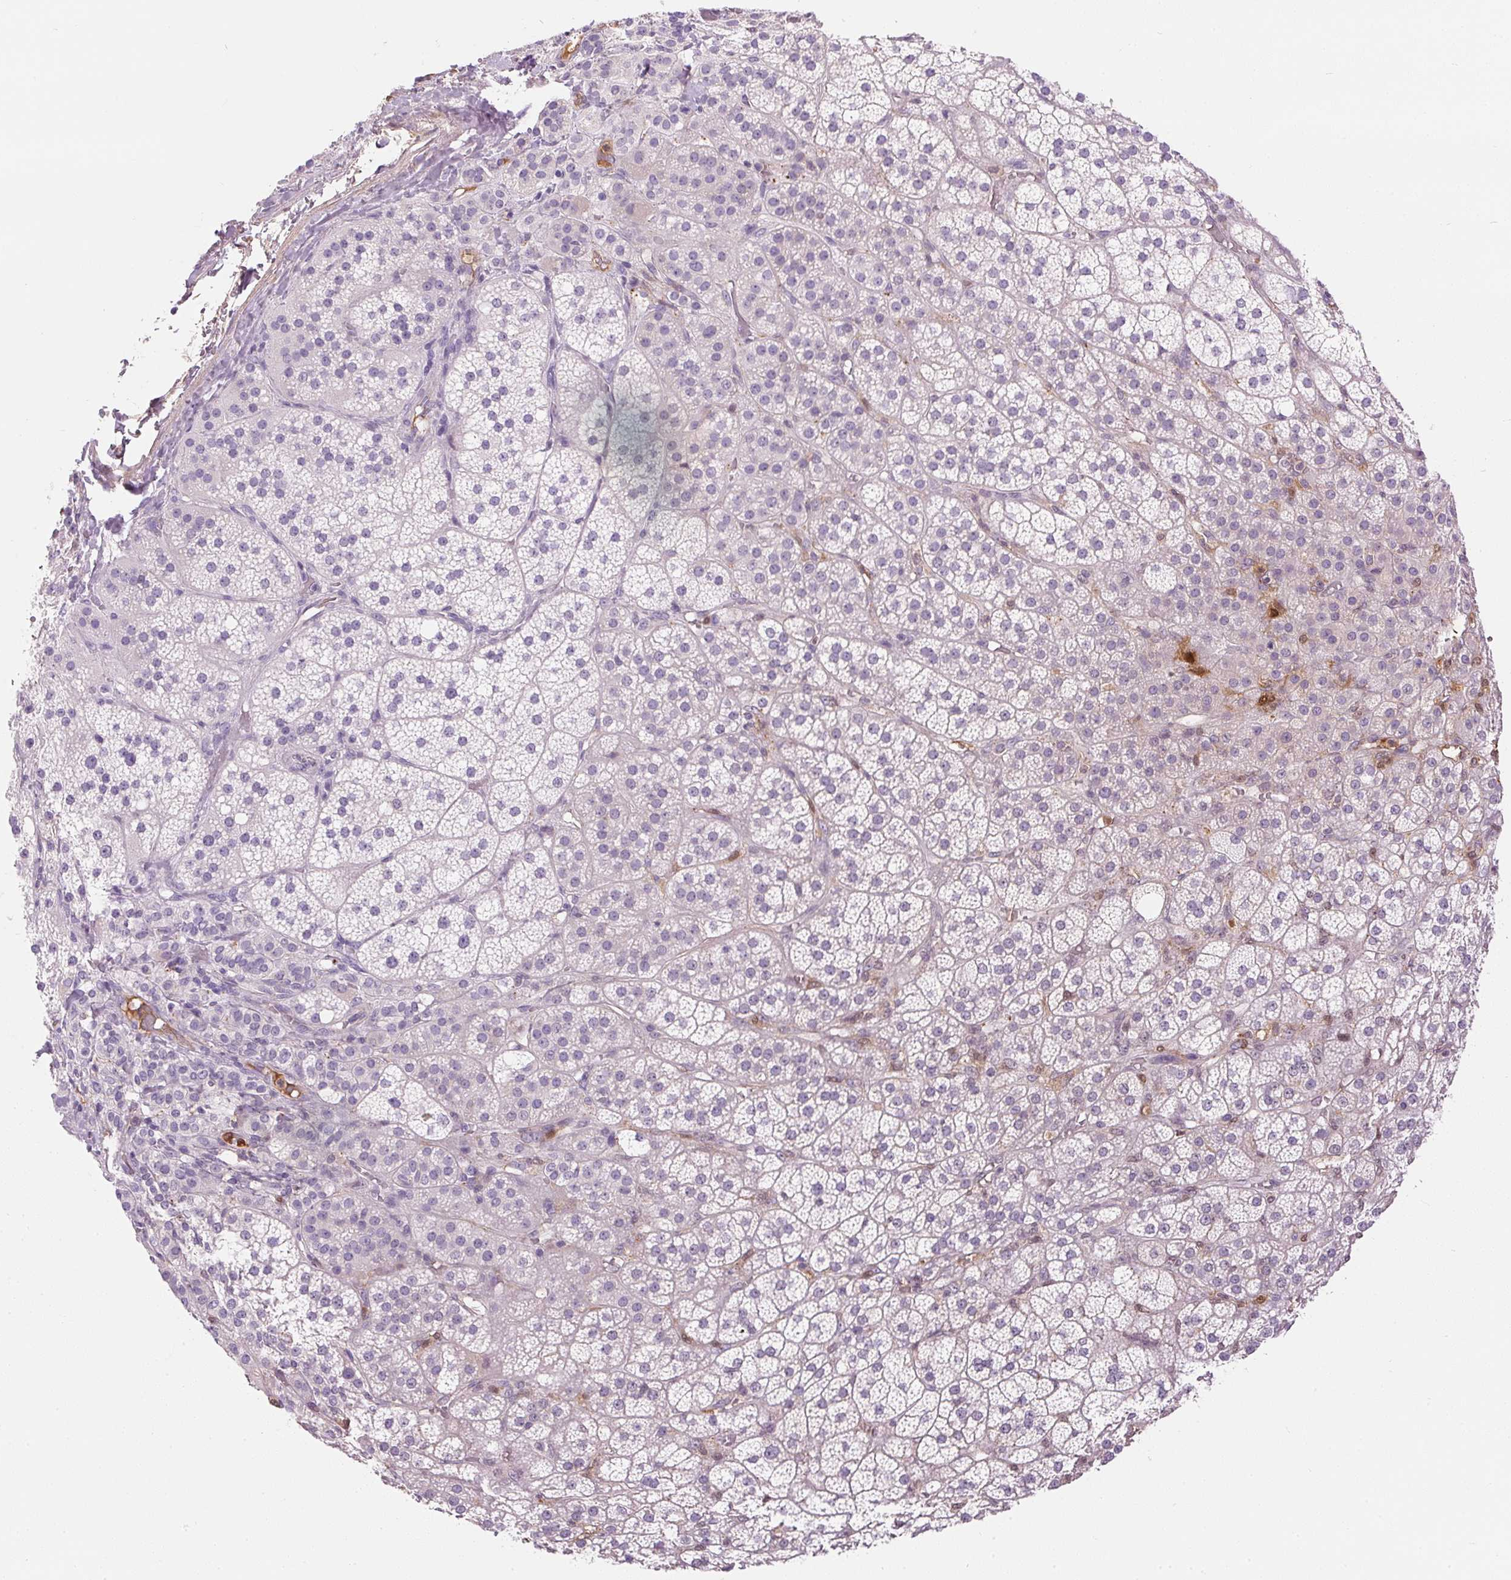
{"staining": {"intensity": "negative", "quantity": "none", "location": "none"}, "tissue": "adrenal gland", "cell_type": "Glandular cells", "image_type": "normal", "snomed": [{"axis": "morphology", "description": "Normal tissue, NOS"}, {"axis": "topography", "description": "Adrenal gland"}], "caption": "Human adrenal gland stained for a protein using IHC exhibits no expression in glandular cells.", "gene": "ORM1", "patient": {"sex": "female", "age": 60}}